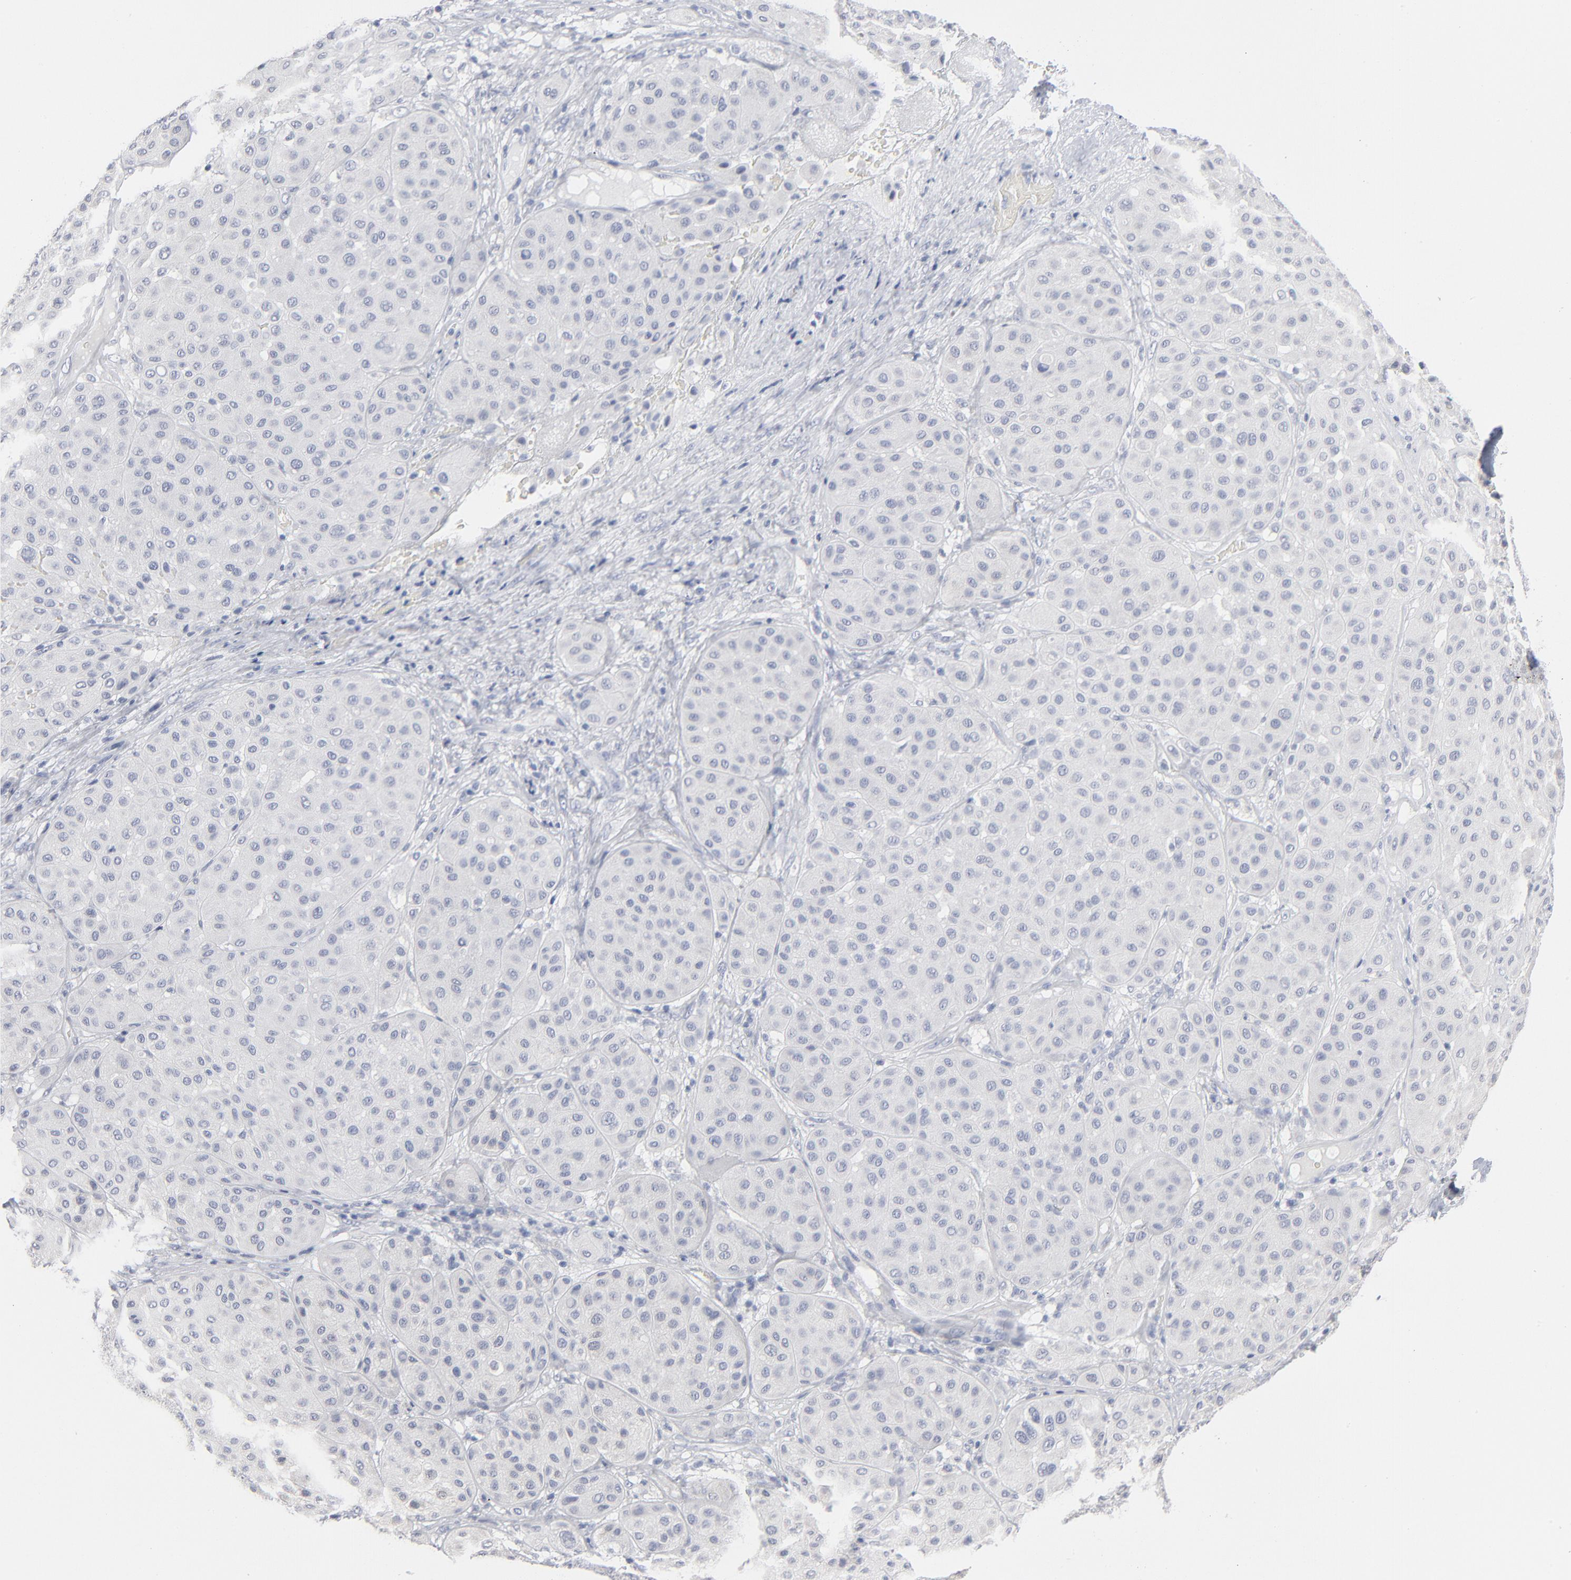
{"staining": {"intensity": "negative", "quantity": "none", "location": "none"}, "tissue": "melanoma", "cell_type": "Tumor cells", "image_type": "cancer", "snomed": [{"axis": "morphology", "description": "Normal tissue, NOS"}, {"axis": "morphology", "description": "Malignant melanoma, Metastatic site"}, {"axis": "topography", "description": "Skin"}], "caption": "Image shows no protein positivity in tumor cells of melanoma tissue.", "gene": "PAGE1", "patient": {"sex": "male", "age": 41}}